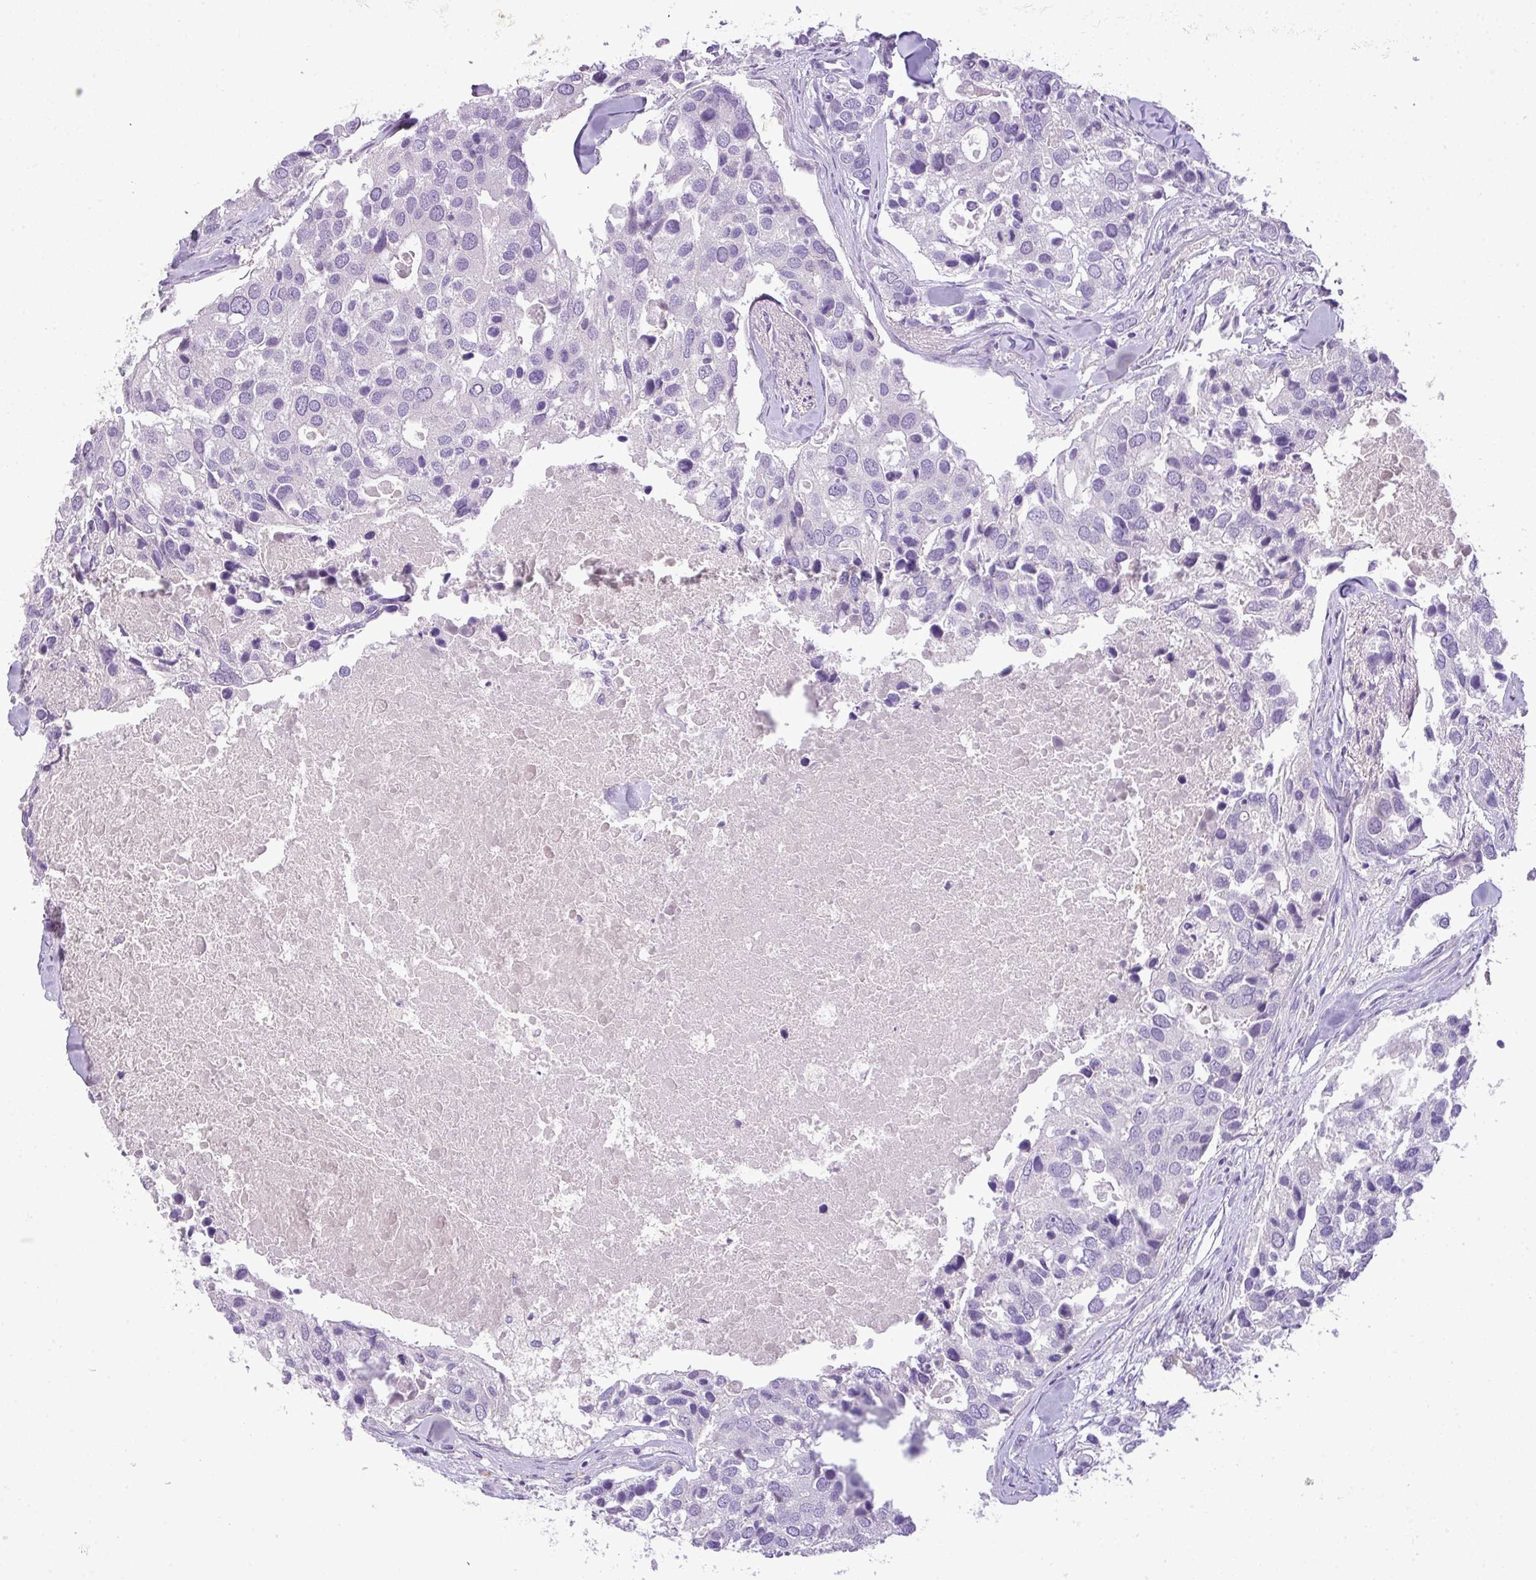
{"staining": {"intensity": "negative", "quantity": "none", "location": "none"}, "tissue": "breast cancer", "cell_type": "Tumor cells", "image_type": "cancer", "snomed": [{"axis": "morphology", "description": "Duct carcinoma"}, {"axis": "topography", "description": "Breast"}], "caption": "DAB immunohistochemical staining of invasive ductal carcinoma (breast) reveals no significant staining in tumor cells.", "gene": "ENSG00000273748", "patient": {"sex": "female", "age": 83}}